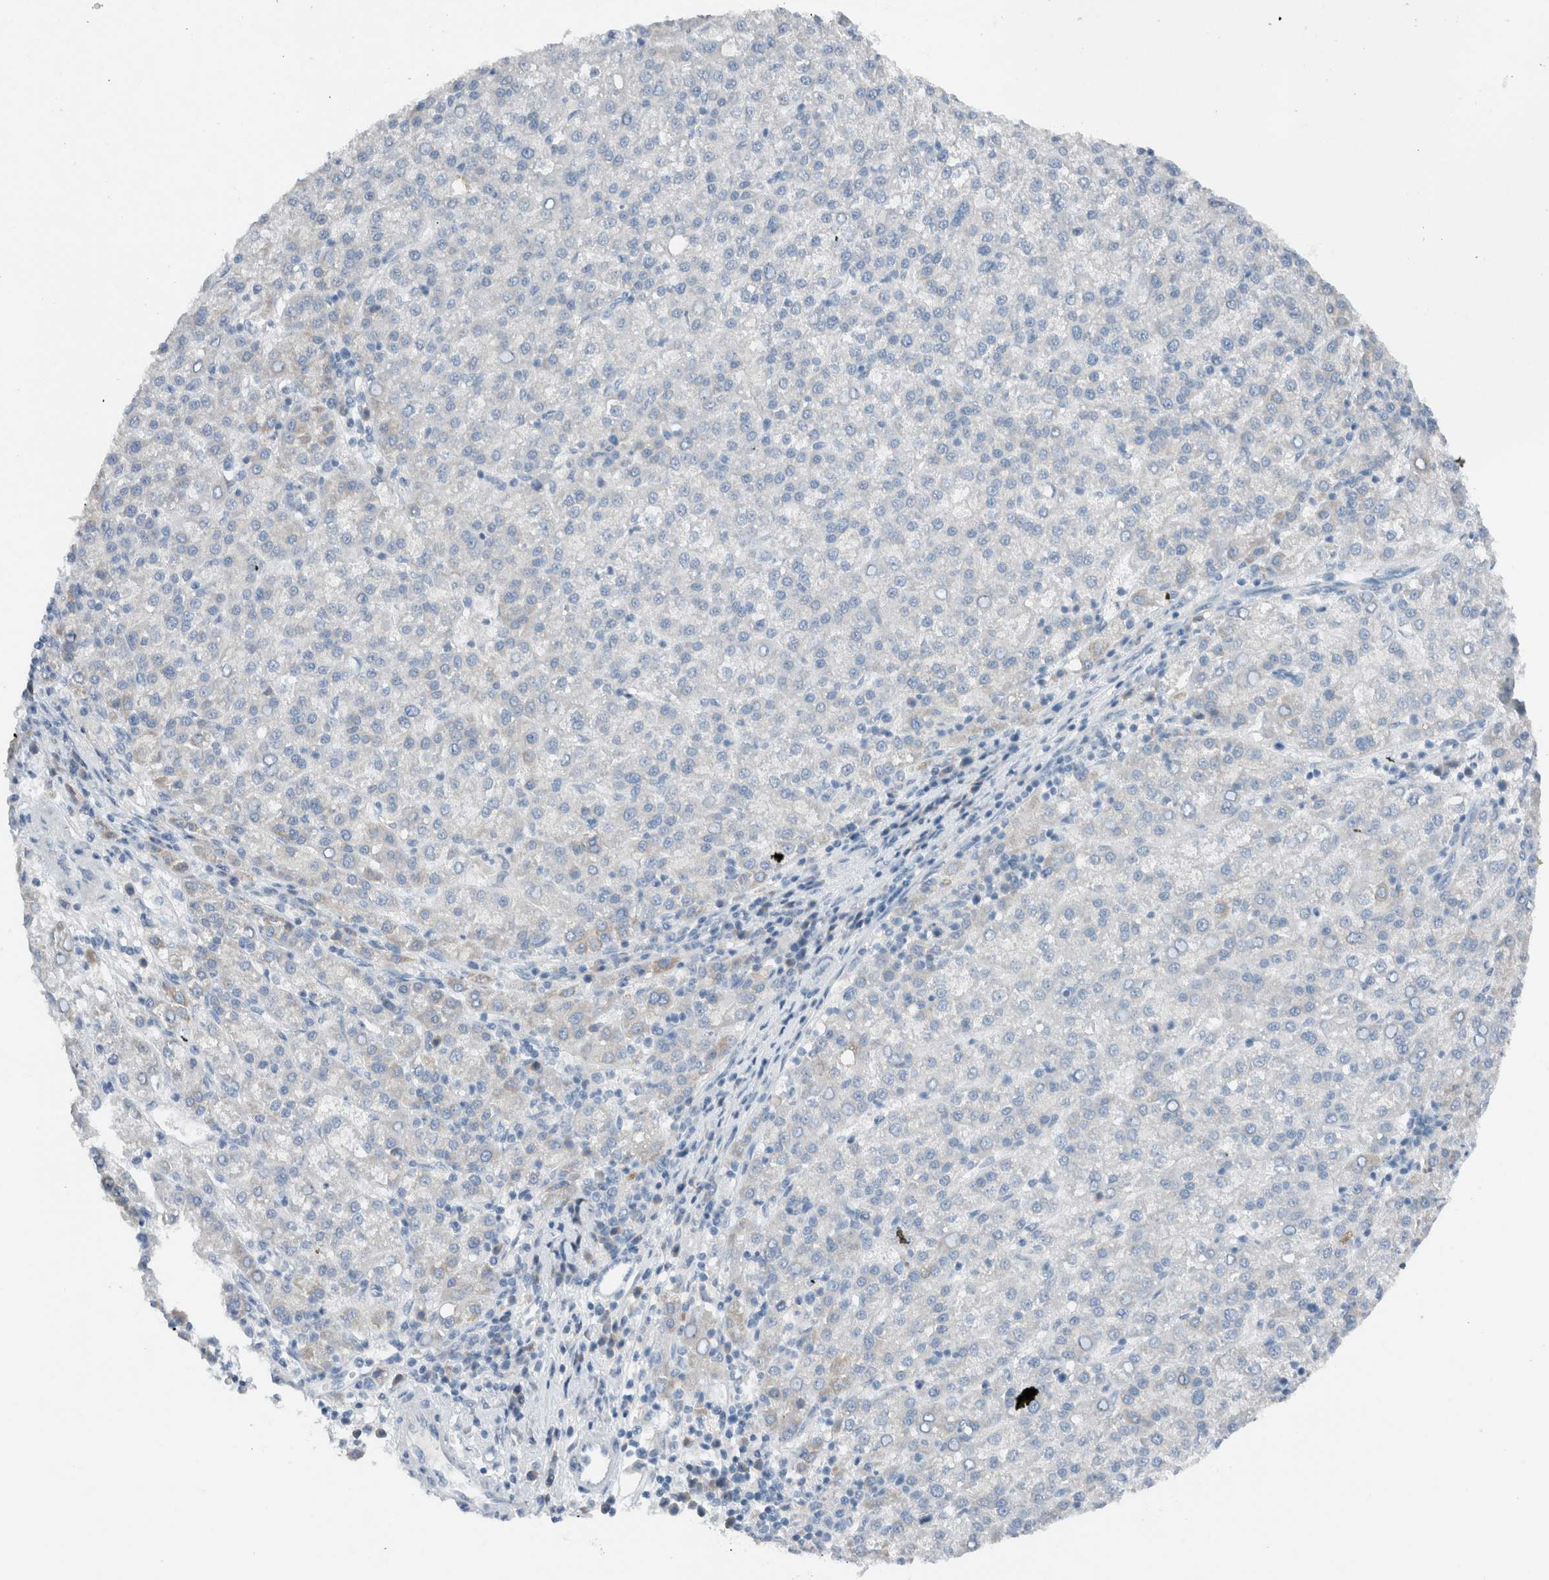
{"staining": {"intensity": "negative", "quantity": "none", "location": "none"}, "tissue": "liver cancer", "cell_type": "Tumor cells", "image_type": "cancer", "snomed": [{"axis": "morphology", "description": "Carcinoma, Hepatocellular, NOS"}, {"axis": "topography", "description": "Liver"}], "caption": "Immunohistochemistry image of neoplastic tissue: hepatocellular carcinoma (liver) stained with DAB (3,3'-diaminobenzidine) reveals no significant protein expression in tumor cells.", "gene": "DUOX1", "patient": {"sex": "female", "age": 58}}